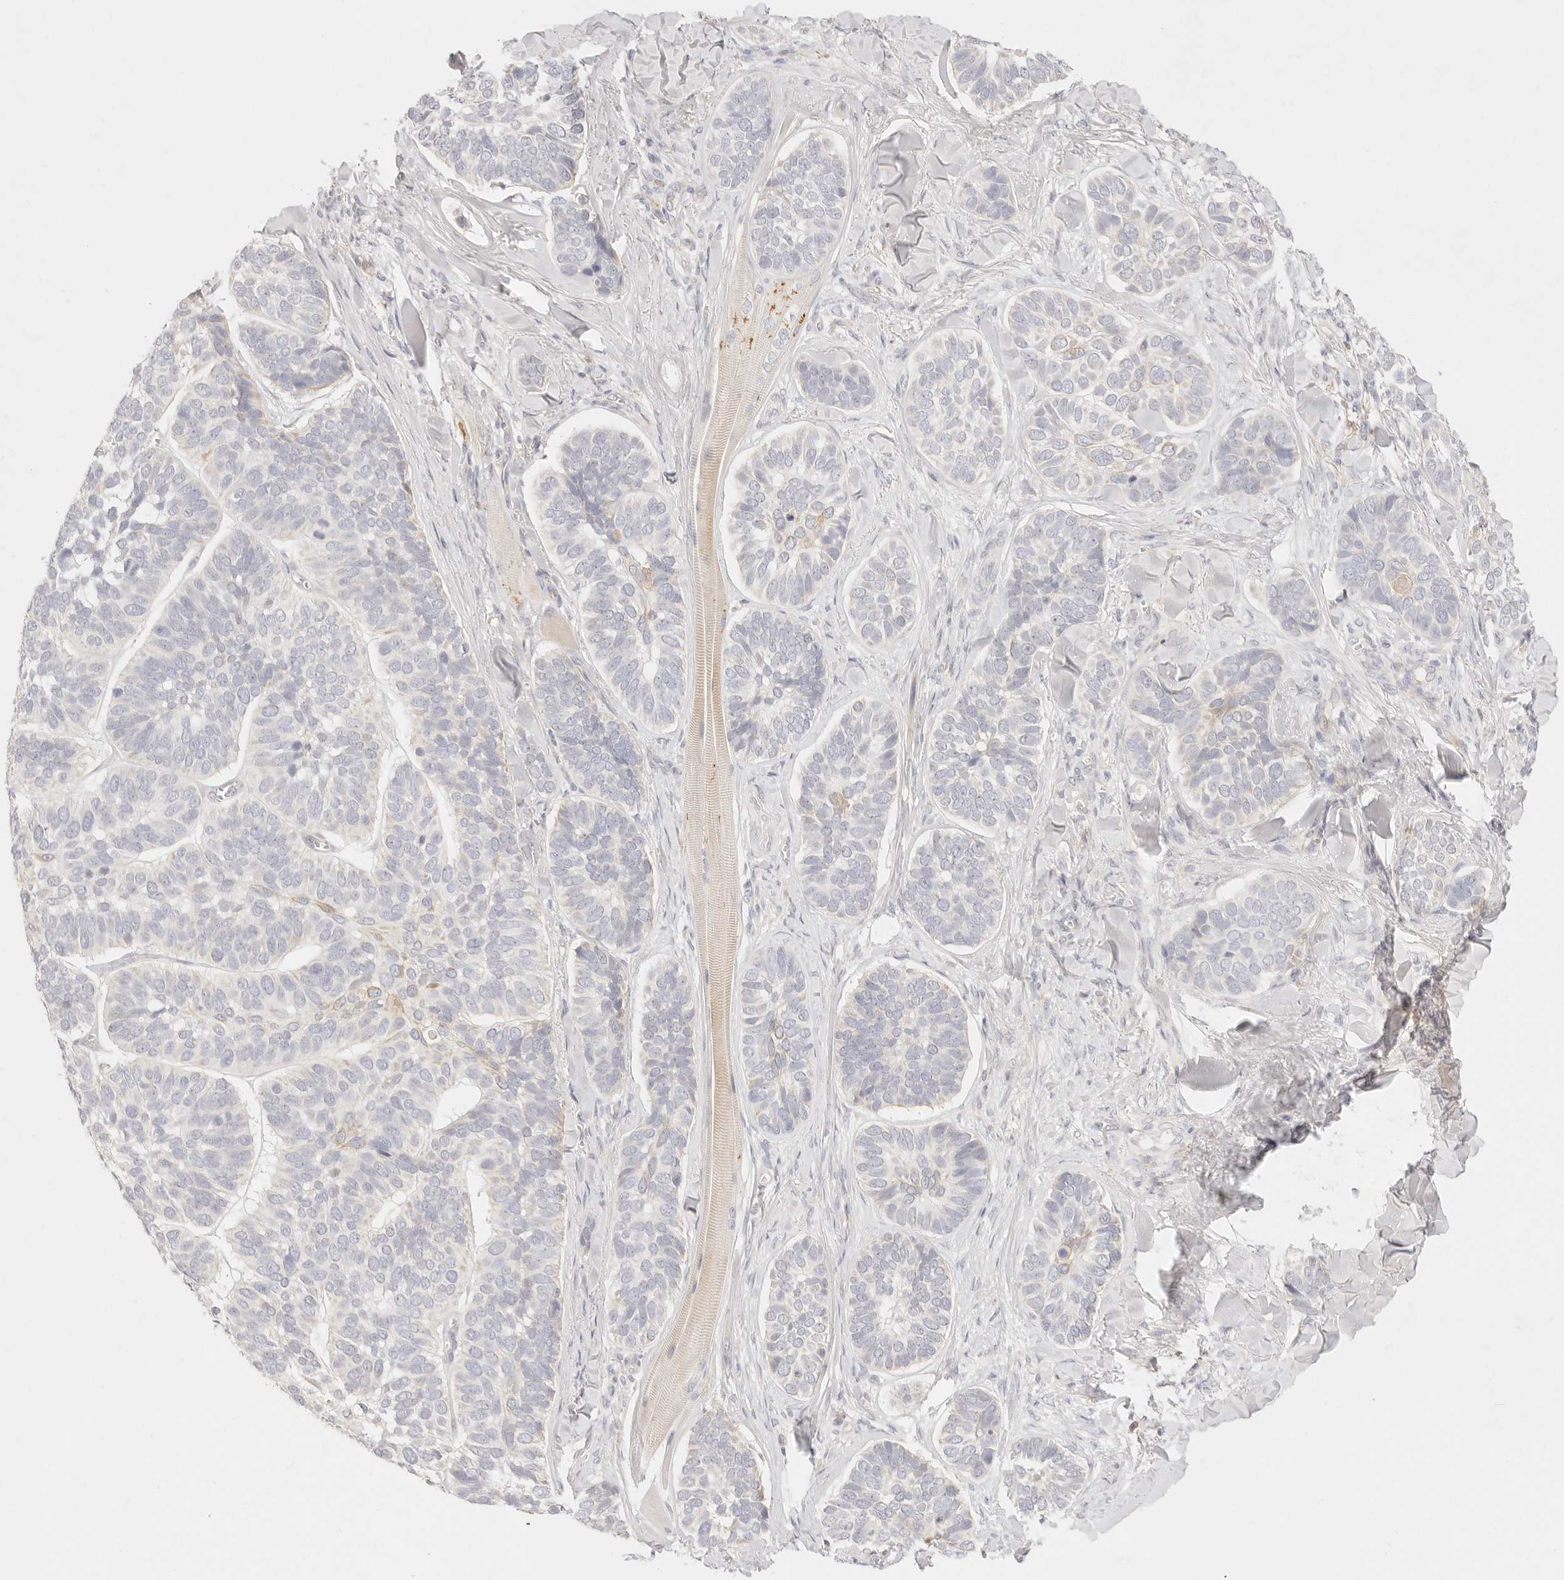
{"staining": {"intensity": "negative", "quantity": "none", "location": "none"}, "tissue": "skin cancer", "cell_type": "Tumor cells", "image_type": "cancer", "snomed": [{"axis": "morphology", "description": "Basal cell carcinoma"}, {"axis": "topography", "description": "Skin"}], "caption": "The image demonstrates no staining of tumor cells in basal cell carcinoma (skin).", "gene": "GPR84", "patient": {"sex": "male", "age": 62}}